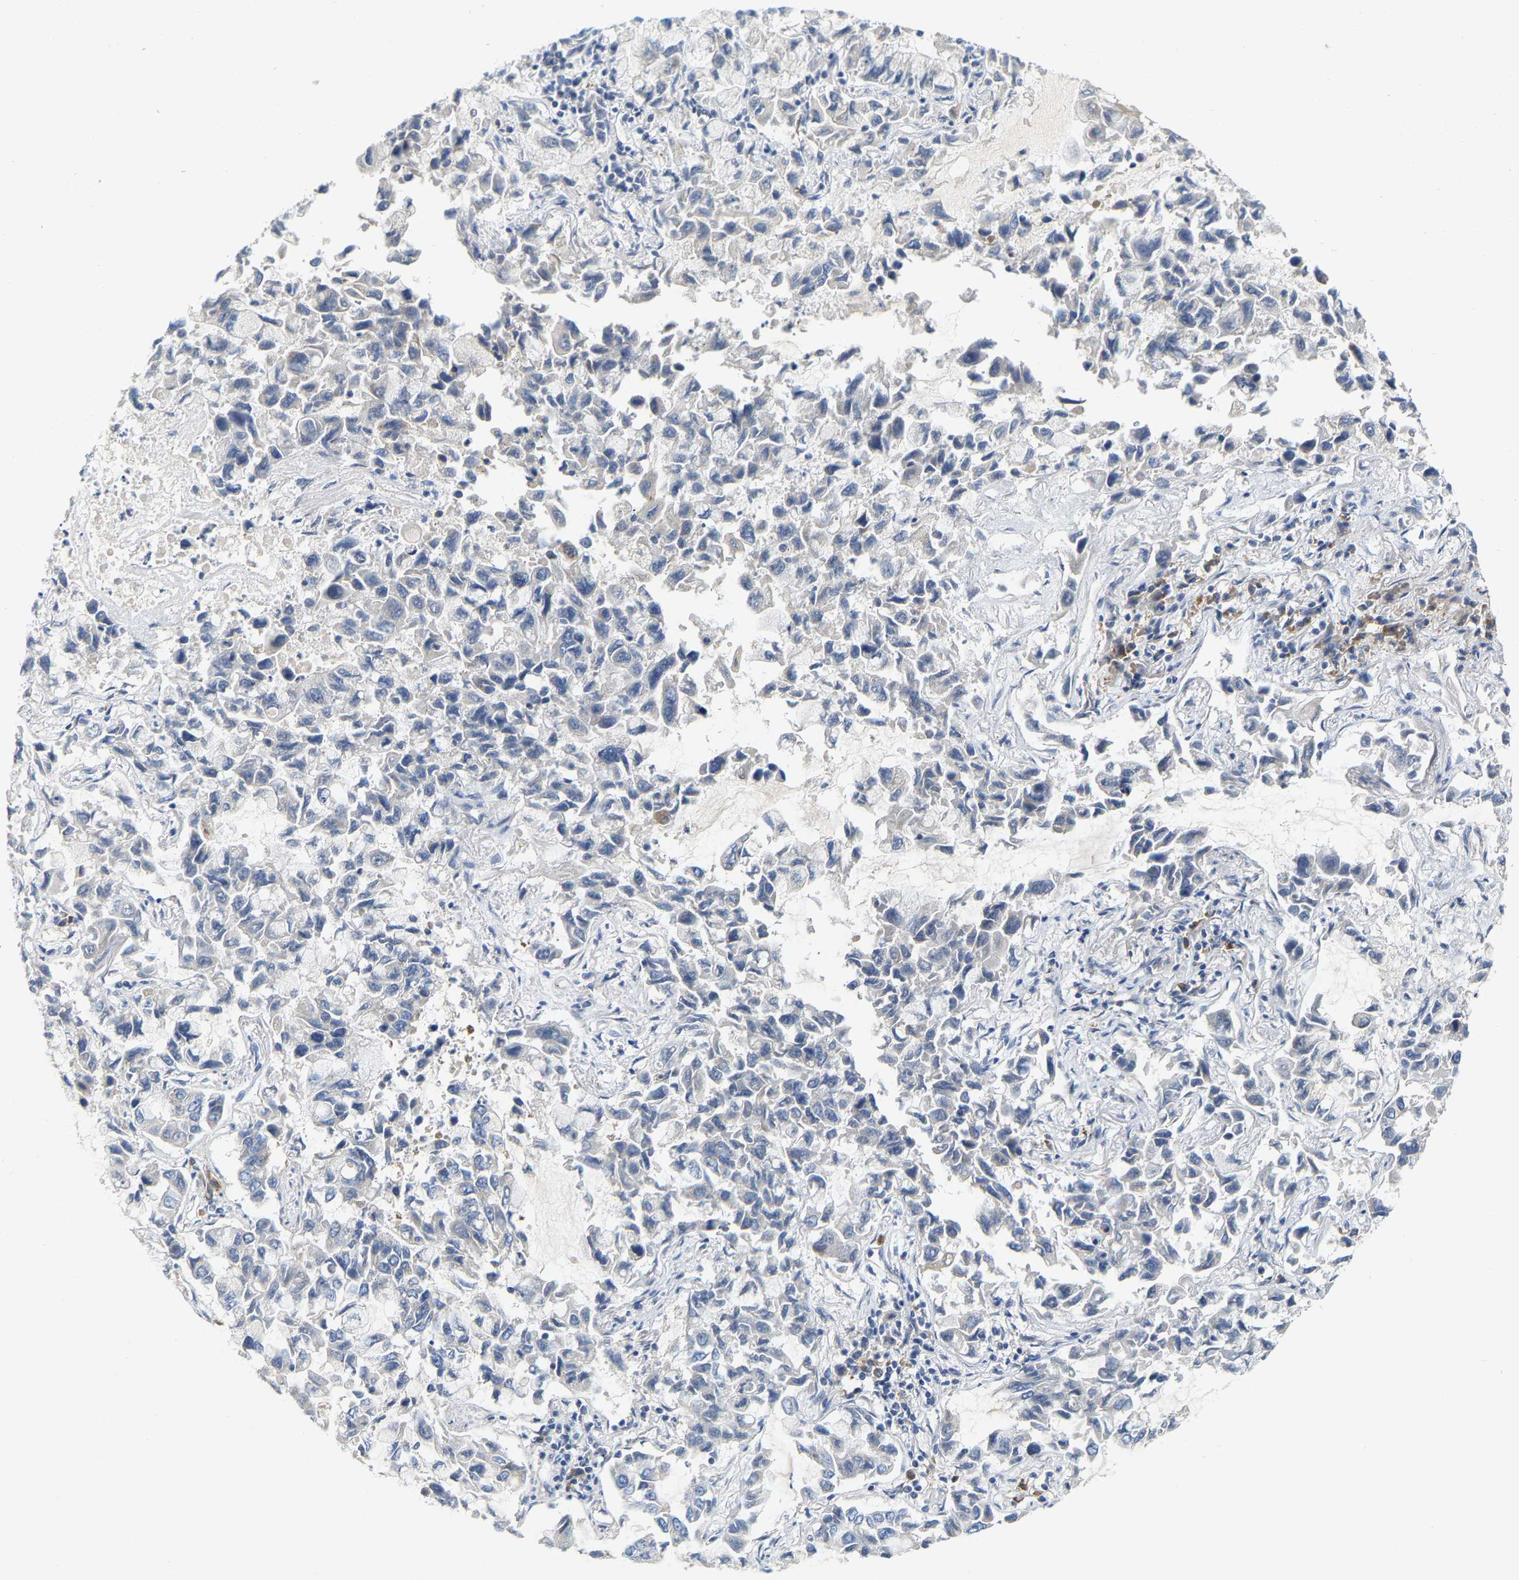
{"staining": {"intensity": "negative", "quantity": "none", "location": "none"}, "tissue": "lung cancer", "cell_type": "Tumor cells", "image_type": "cancer", "snomed": [{"axis": "morphology", "description": "Adenocarcinoma, NOS"}, {"axis": "topography", "description": "Lung"}], "caption": "The immunohistochemistry image has no significant positivity in tumor cells of lung cancer tissue.", "gene": "PCNT", "patient": {"sex": "male", "age": 64}}